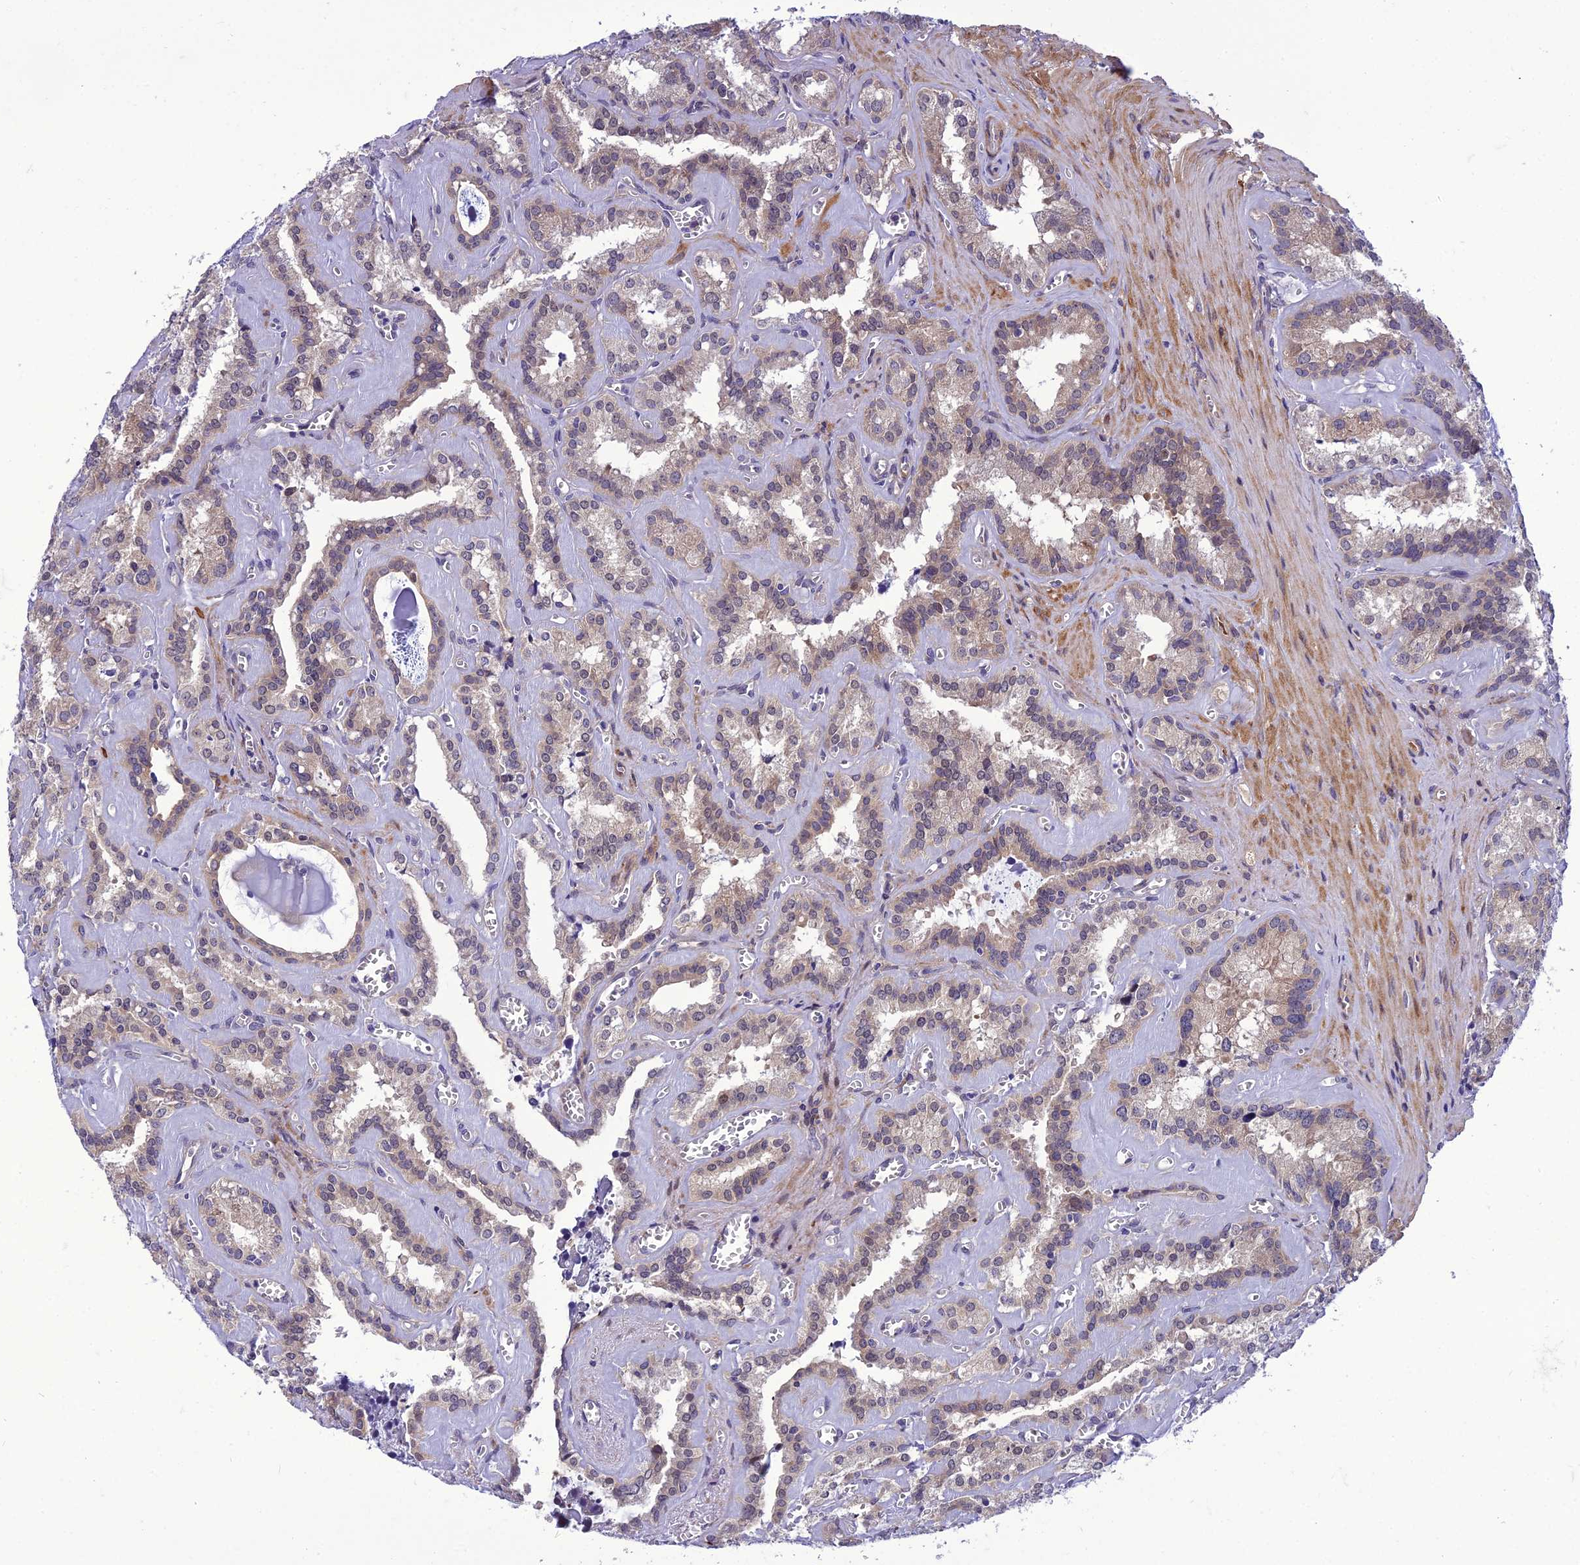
{"staining": {"intensity": "weak", "quantity": "25%-75%", "location": "cytoplasmic/membranous"}, "tissue": "seminal vesicle", "cell_type": "Glandular cells", "image_type": "normal", "snomed": [{"axis": "morphology", "description": "Normal tissue, NOS"}, {"axis": "topography", "description": "Prostate"}, {"axis": "topography", "description": "Seminal veicle"}], "caption": "IHC (DAB) staining of benign seminal vesicle displays weak cytoplasmic/membranous protein staining in approximately 25%-75% of glandular cells.", "gene": "GAB4", "patient": {"sex": "male", "age": 59}}